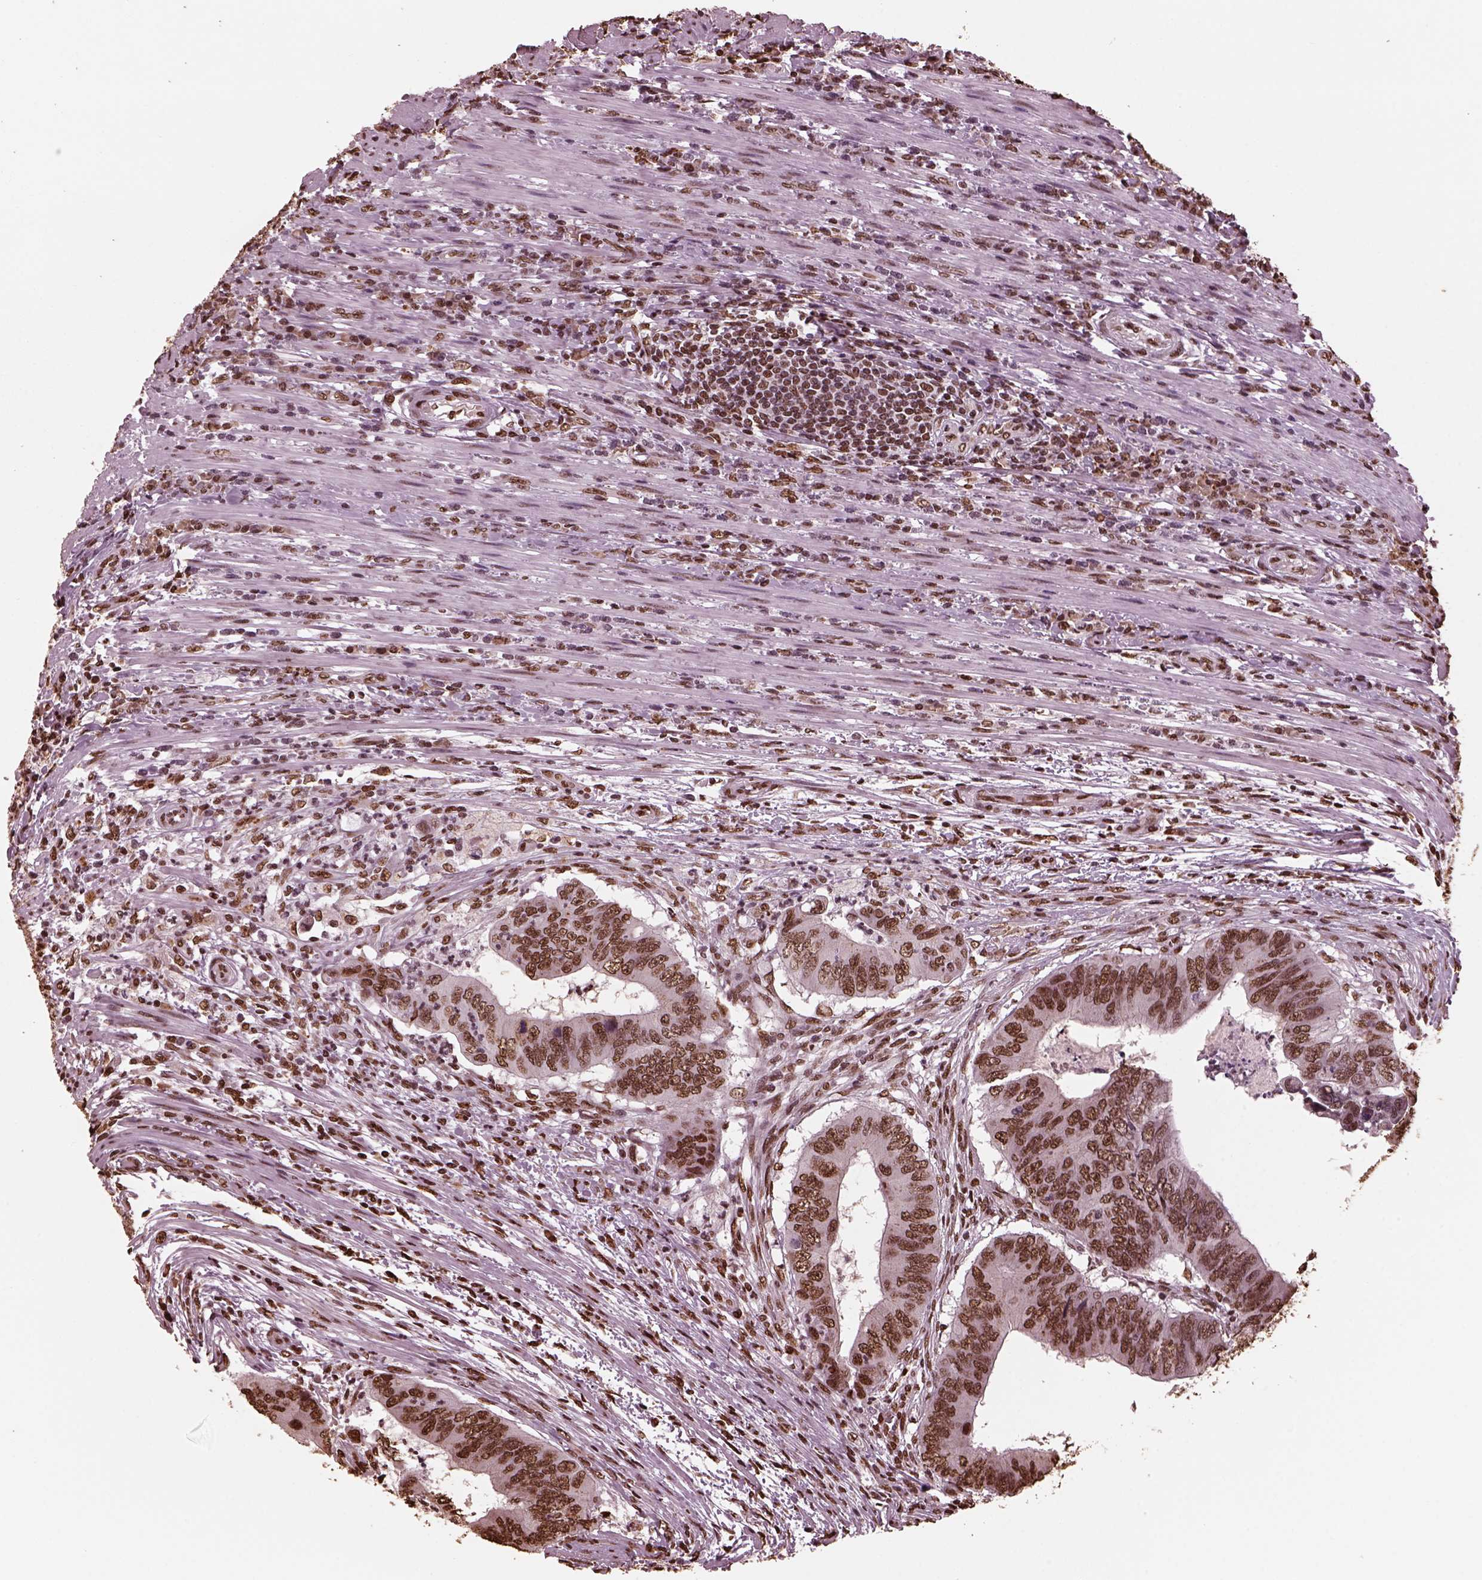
{"staining": {"intensity": "moderate", "quantity": ">75%", "location": "nuclear"}, "tissue": "colorectal cancer", "cell_type": "Tumor cells", "image_type": "cancer", "snomed": [{"axis": "morphology", "description": "Adenocarcinoma, NOS"}, {"axis": "topography", "description": "Colon"}], "caption": "Protein expression by immunohistochemistry (IHC) exhibits moderate nuclear expression in approximately >75% of tumor cells in colorectal adenocarcinoma. Using DAB (brown) and hematoxylin (blue) stains, captured at high magnification using brightfield microscopy.", "gene": "NSD1", "patient": {"sex": "male", "age": 53}}